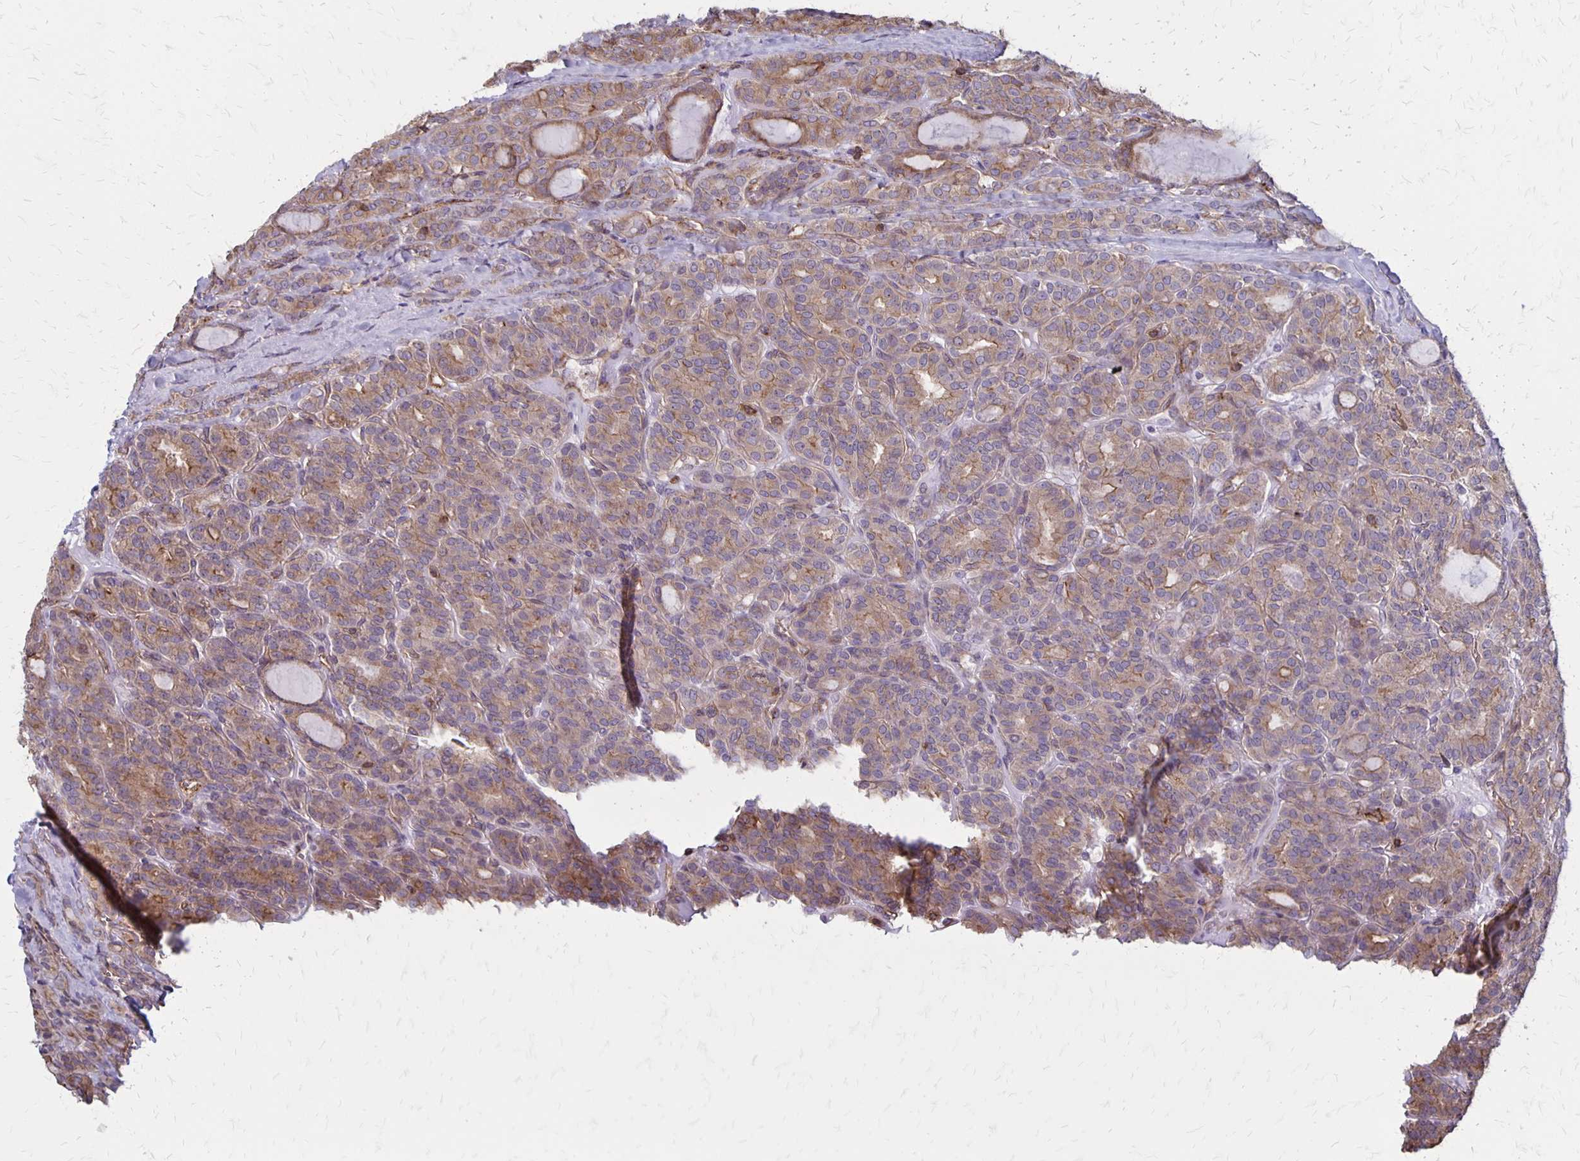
{"staining": {"intensity": "weak", "quantity": ">75%", "location": "cytoplasmic/membranous"}, "tissue": "thyroid cancer", "cell_type": "Tumor cells", "image_type": "cancer", "snomed": [{"axis": "morphology", "description": "Normal tissue, NOS"}, {"axis": "morphology", "description": "Follicular adenoma carcinoma, NOS"}, {"axis": "topography", "description": "Thyroid gland"}], "caption": "The image exhibits a brown stain indicating the presence of a protein in the cytoplasmic/membranous of tumor cells in thyroid follicular adenoma carcinoma. (Brightfield microscopy of DAB IHC at high magnification).", "gene": "SEPTIN5", "patient": {"sex": "female", "age": 31}}